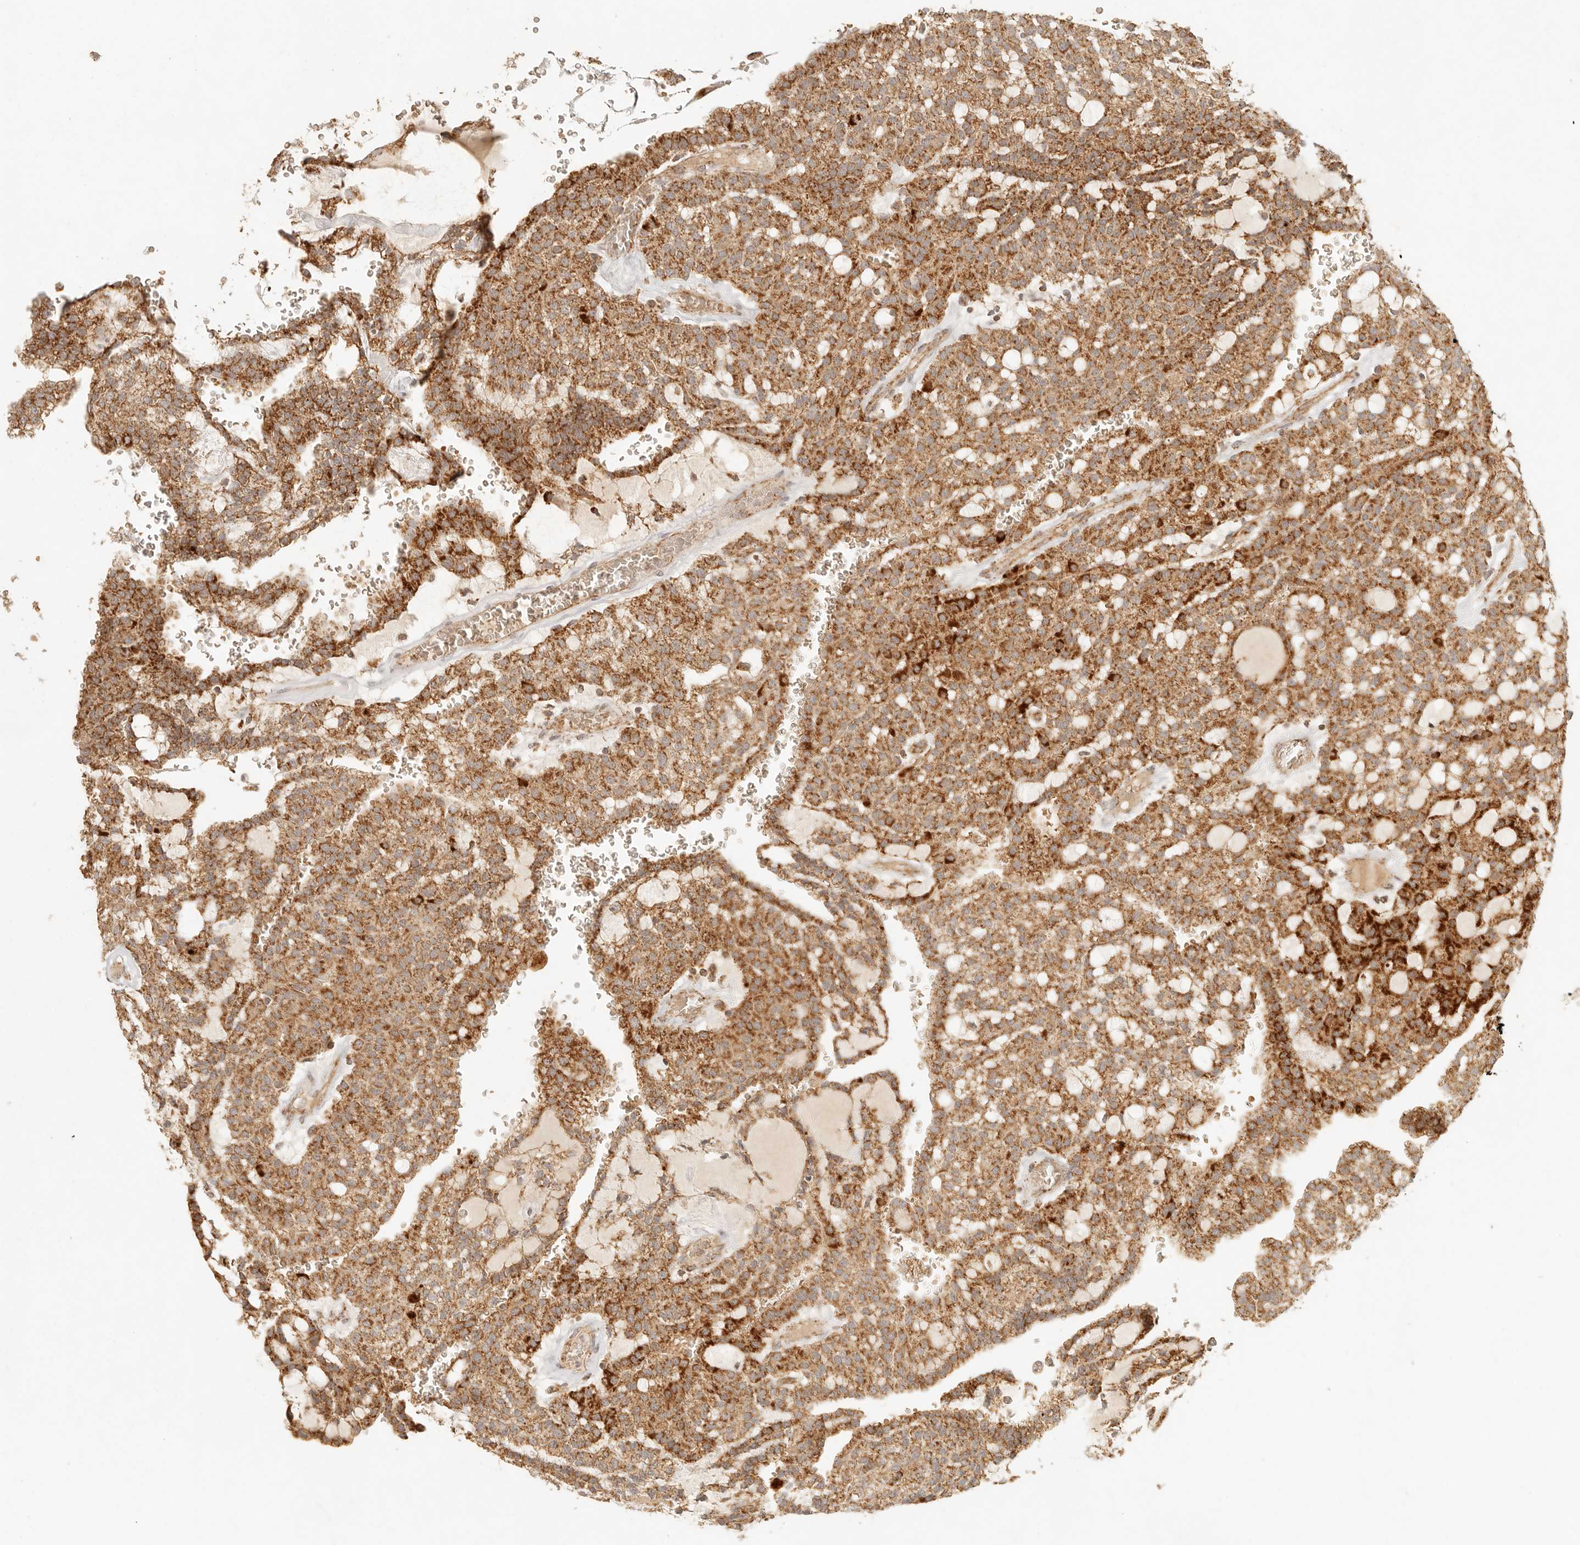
{"staining": {"intensity": "moderate", "quantity": ">75%", "location": "cytoplasmic/membranous"}, "tissue": "renal cancer", "cell_type": "Tumor cells", "image_type": "cancer", "snomed": [{"axis": "morphology", "description": "Adenocarcinoma, NOS"}, {"axis": "topography", "description": "Kidney"}], "caption": "Renal cancer (adenocarcinoma) tissue displays moderate cytoplasmic/membranous positivity in approximately >75% of tumor cells, visualized by immunohistochemistry. The staining was performed using DAB (3,3'-diaminobenzidine), with brown indicating positive protein expression. Nuclei are stained blue with hematoxylin.", "gene": "MRPL55", "patient": {"sex": "male", "age": 63}}